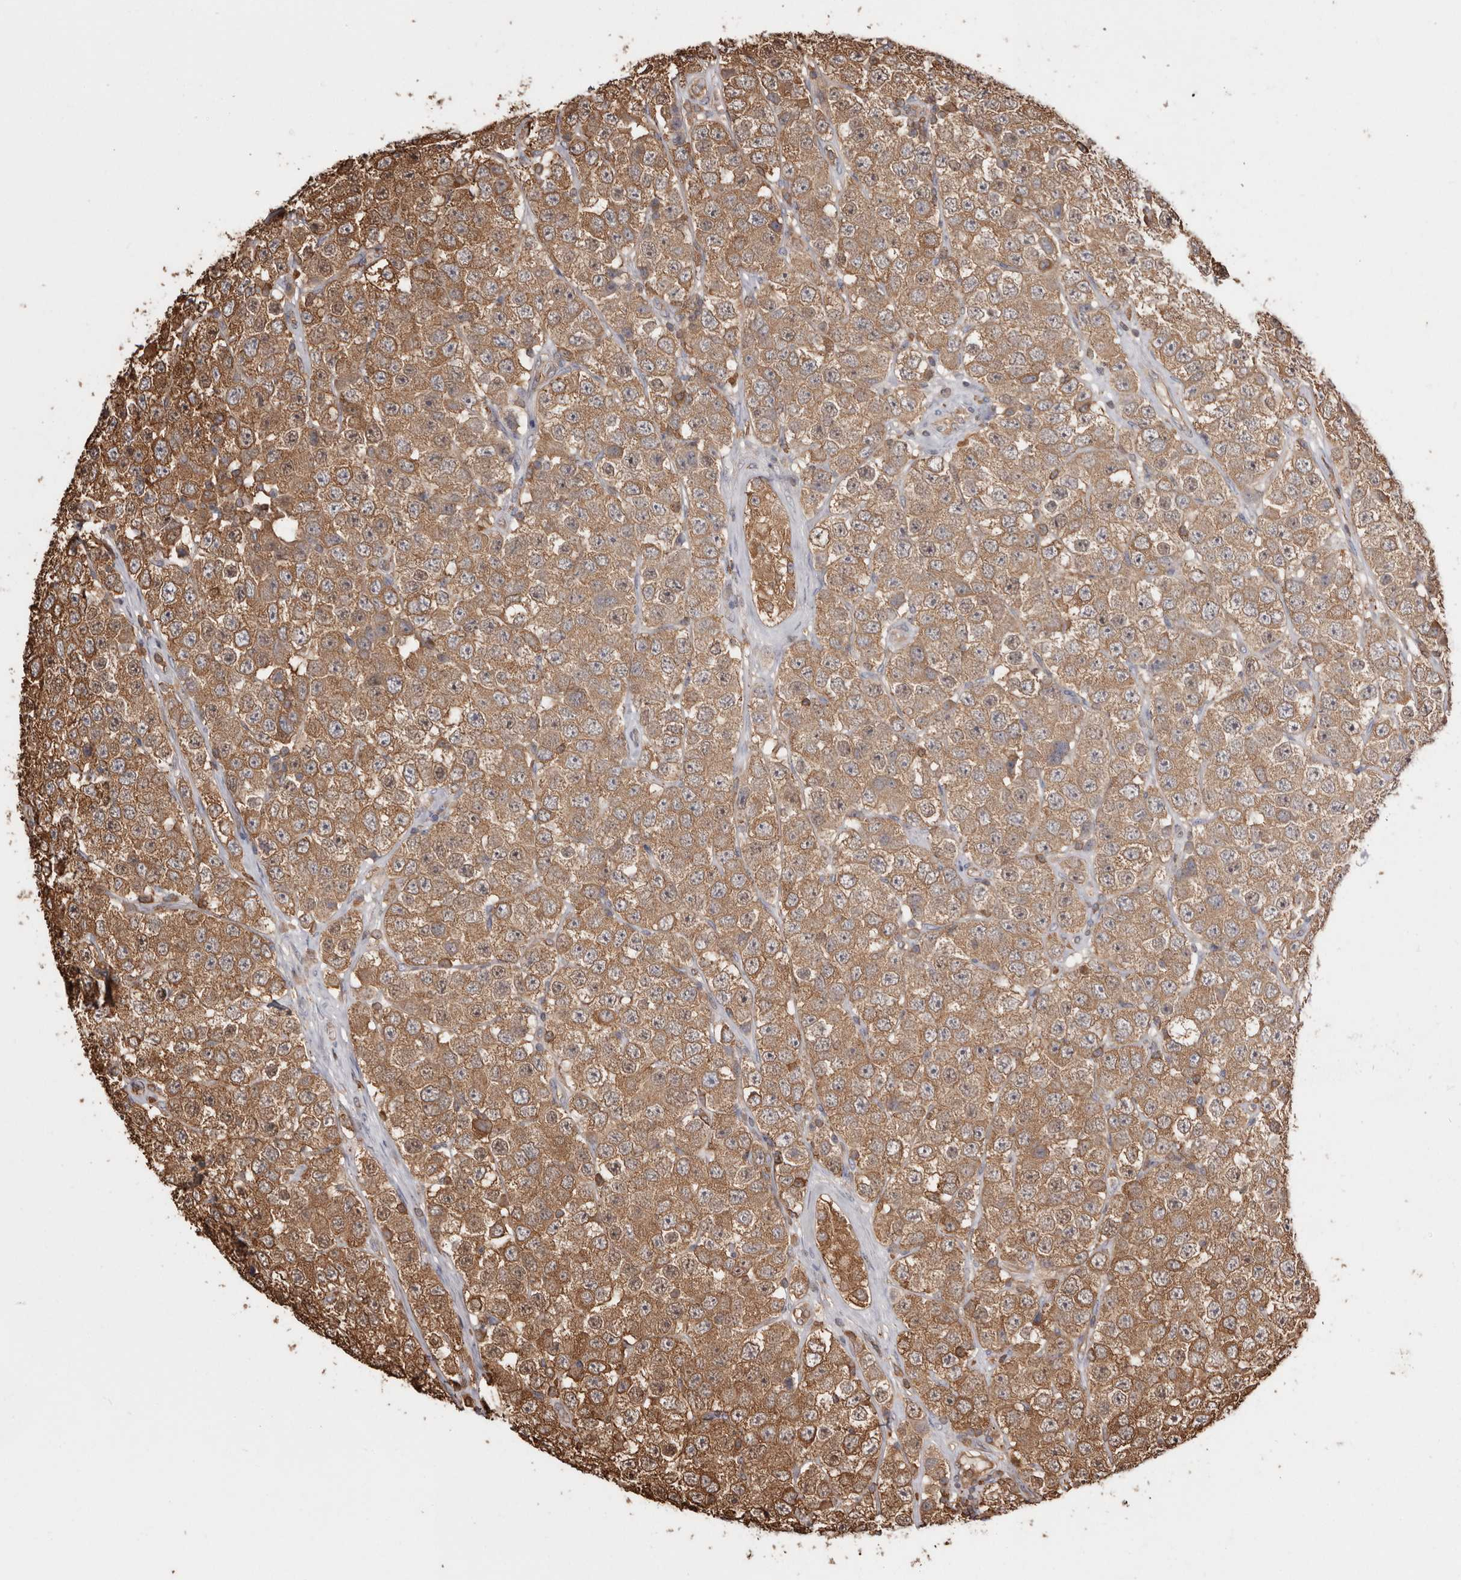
{"staining": {"intensity": "moderate", "quantity": ">75%", "location": "cytoplasmic/membranous"}, "tissue": "testis cancer", "cell_type": "Tumor cells", "image_type": "cancer", "snomed": [{"axis": "morphology", "description": "Seminoma, NOS"}, {"axis": "topography", "description": "Testis"}], "caption": "Tumor cells reveal medium levels of moderate cytoplasmic/membranous staining in about >75% of cells in human testis cancer.", "gene": "PKM", "patient": {"sex": "male", "age": 28}}